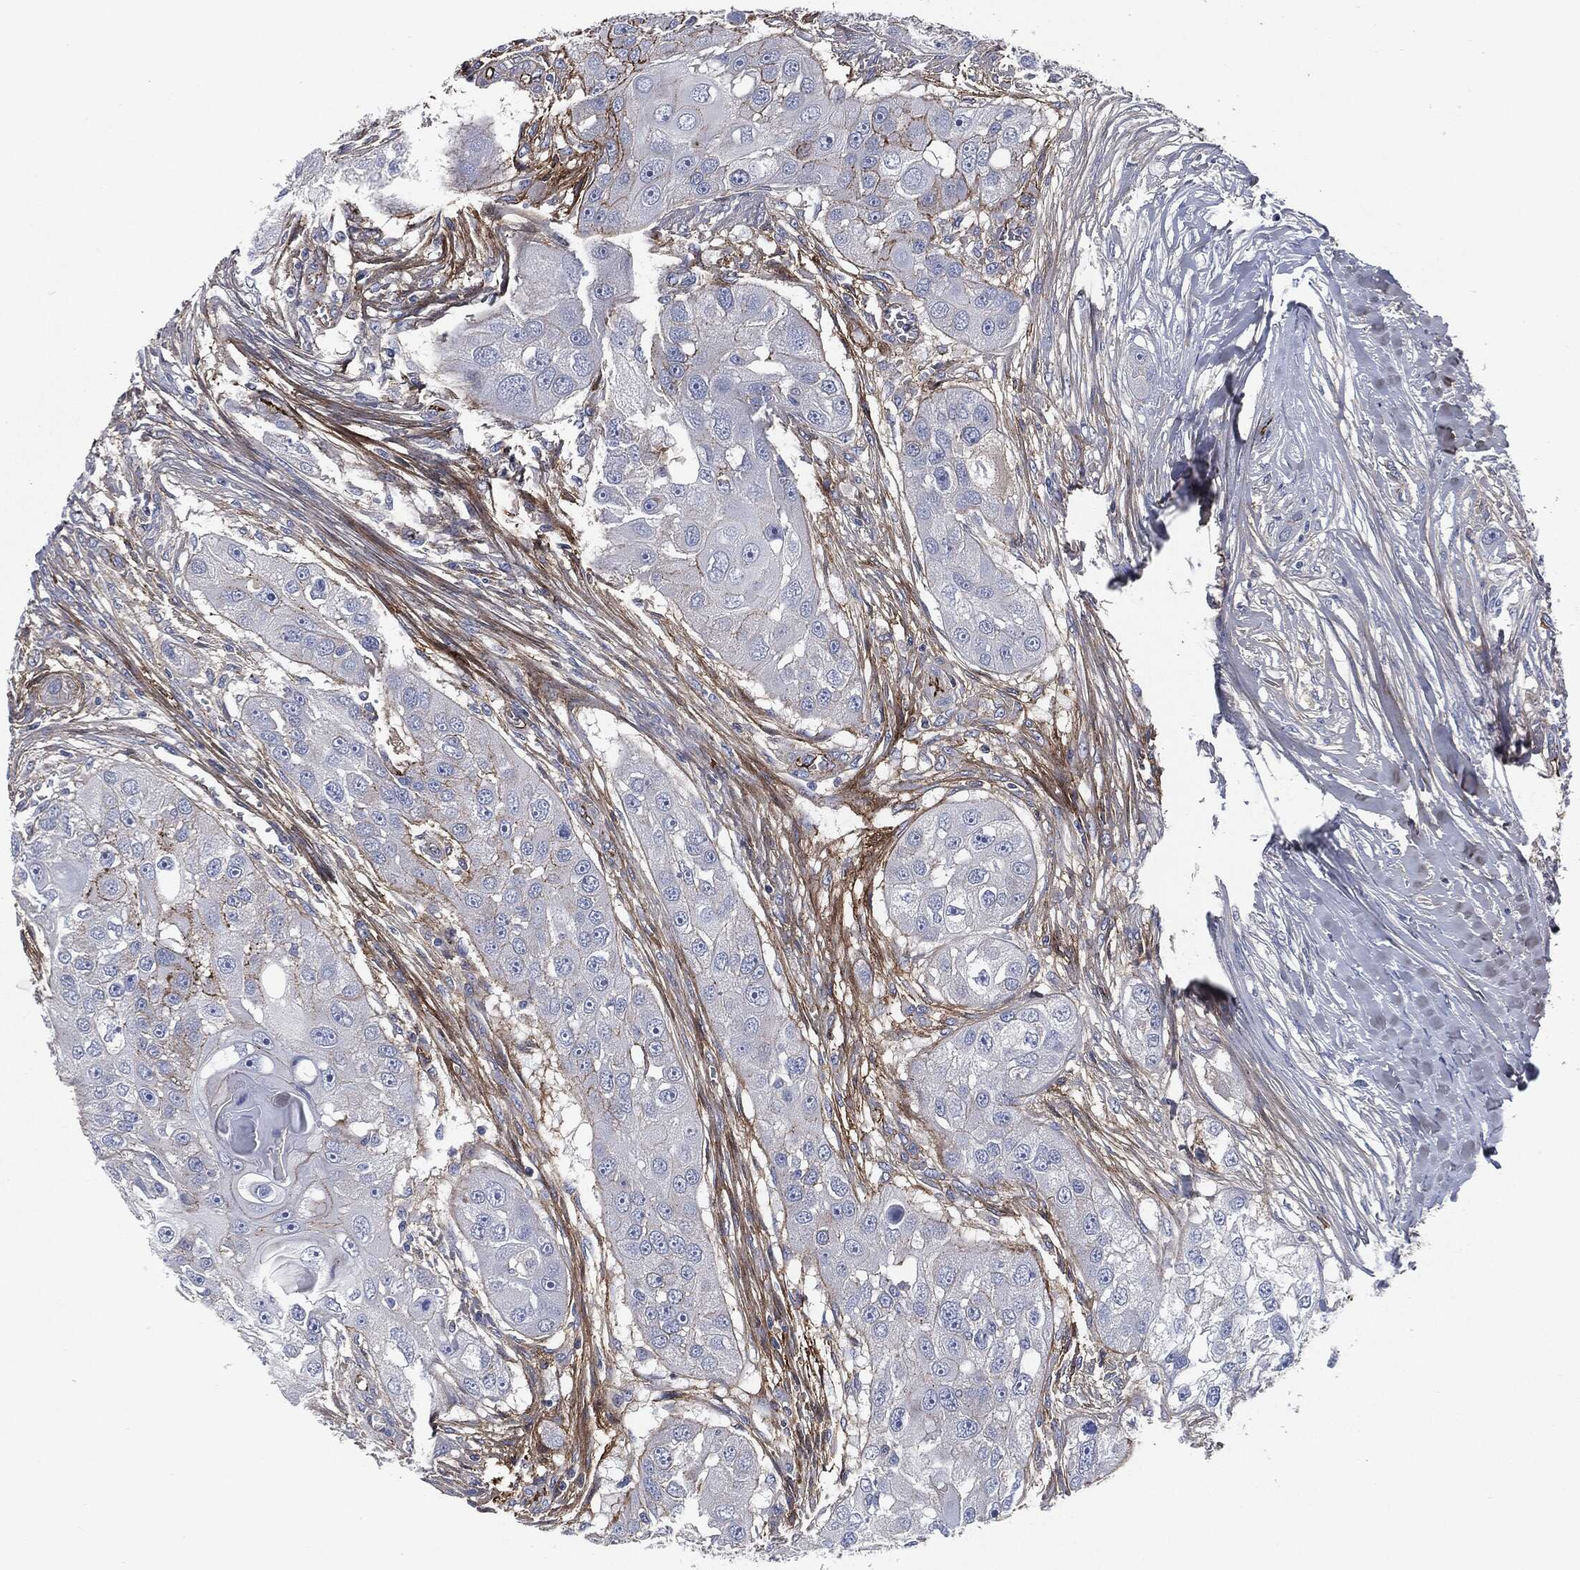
{"staining": {"intensity": "strong", "quantity": "25%-75%", "location": "cytoplasmic/membranous"}, "tissue": "head and neck cancer", "cell_type": "Tumor cells", "image_type": "cancer", "snomed": [{"axis": "morphology", "description": "Normal tissue, NOS"}, {"axis": "morphology", "description": "Squamous cell carcinoma, NOS"}, {"axis": "topography", "description": "Skeletal muscle"}, {"axis": "topography", "description": "Head-Neck"}], "caption": "Immunohistochemistry histopathology image of squamous cell carcinoma (head and neck) stained for a protein (brown), which shows high levels of strong cytoplasmic/membranous positivity in about 25%-75% of tumor cells.", "gene": "APOB", "patient": {"sex": "male", "age": 51}}